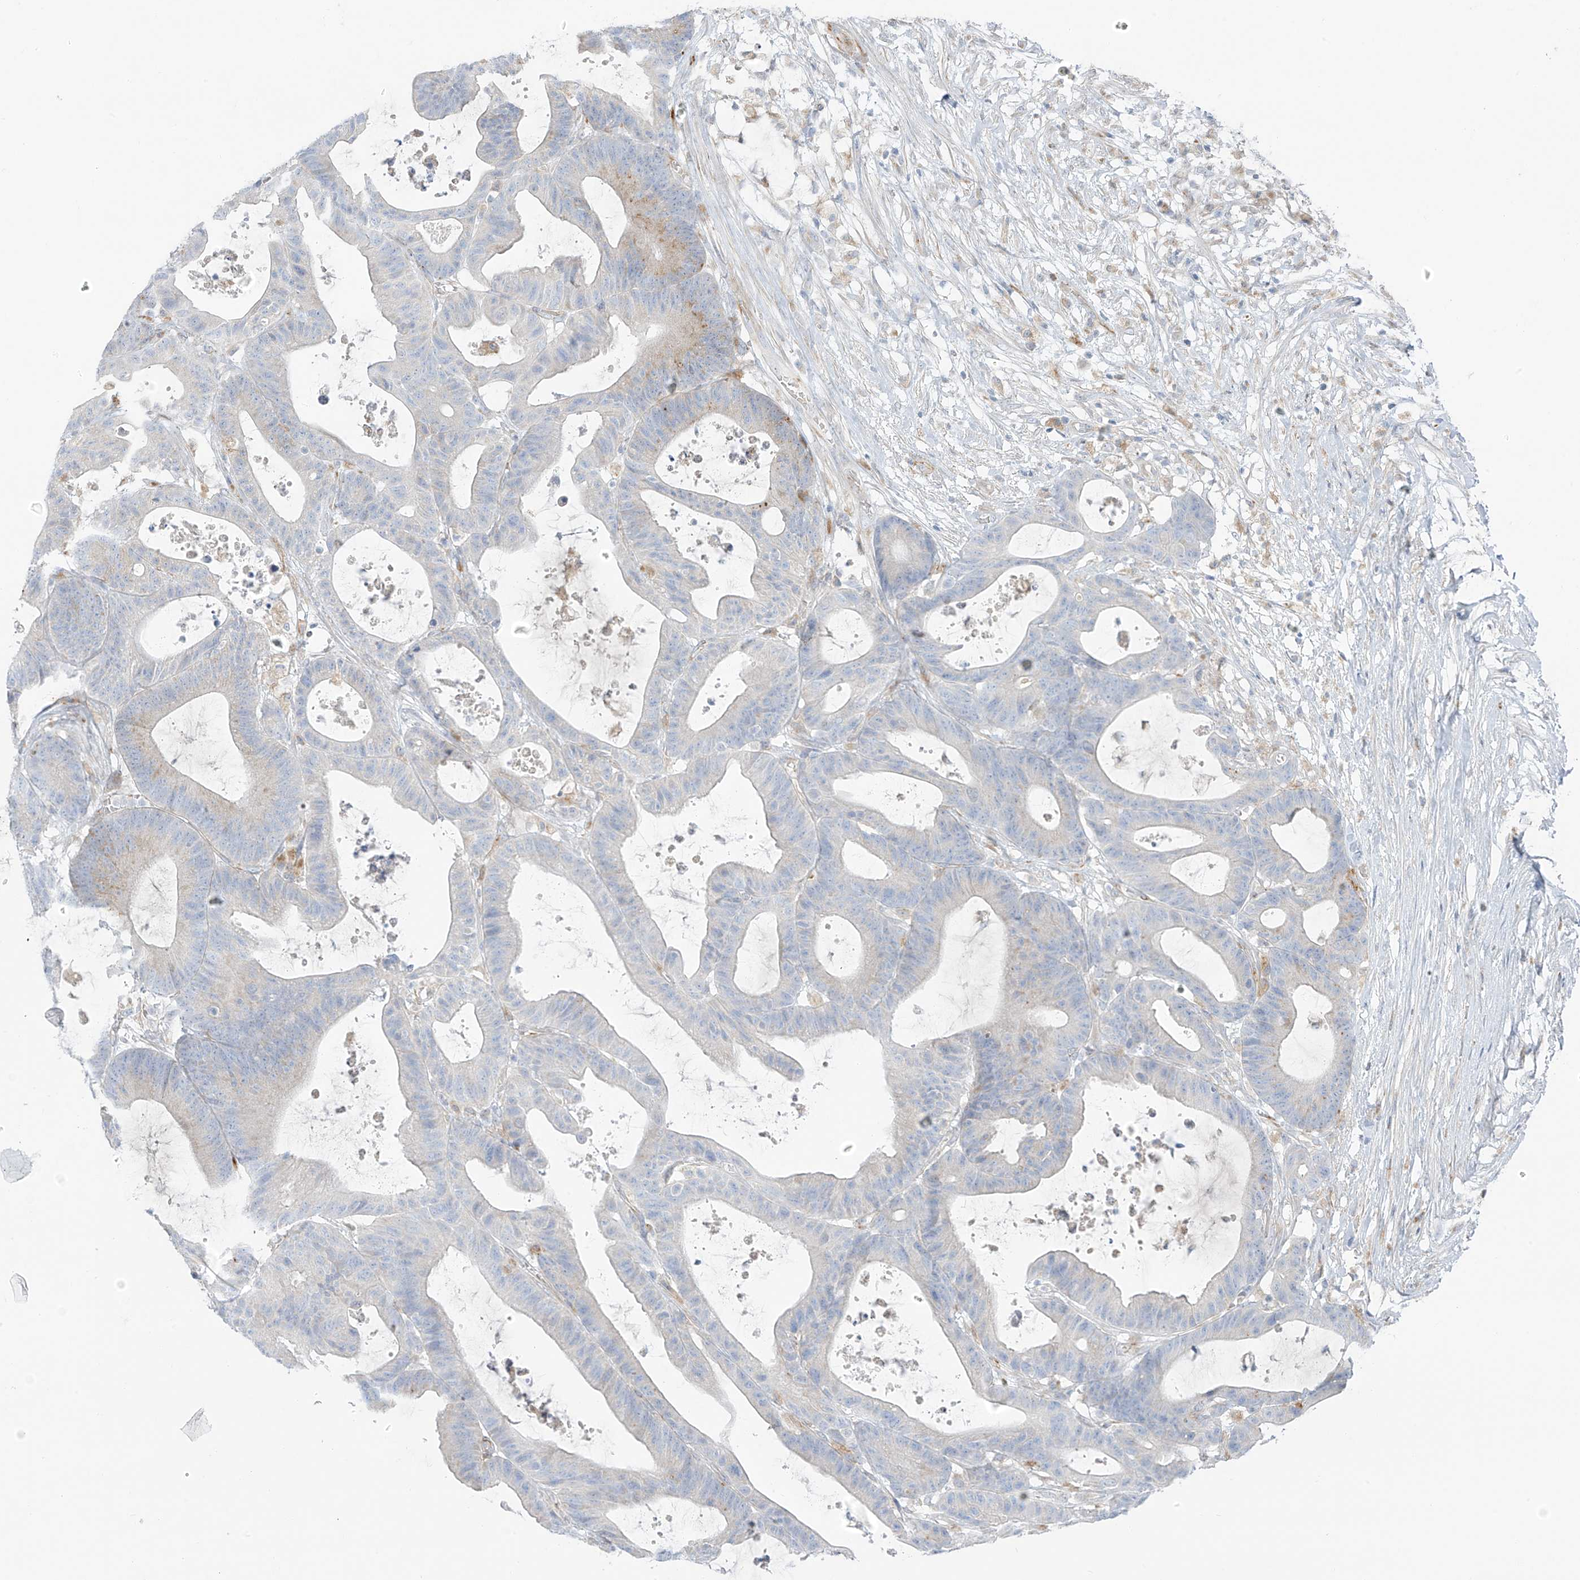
{"staining": {"intensity": "negative", "quantity": "none", "location": "none"}, "tissue": "colorectal cancer", "cell_type": "Tumor cells", "image_type": "cancer", "snomed": [{"axis": "morphology", "description": "Adenocarcinoma, NOS"}, {"axis": "topography", "description": "Colon"}], "caption": "Immunohistochemistry (IHC) histopathology image of human colorectal cancer stained for a protein (brown), which displays no expression in tumor cells.", "gene": "TAL2", "patient": {"sex": "female", "age": 84}}